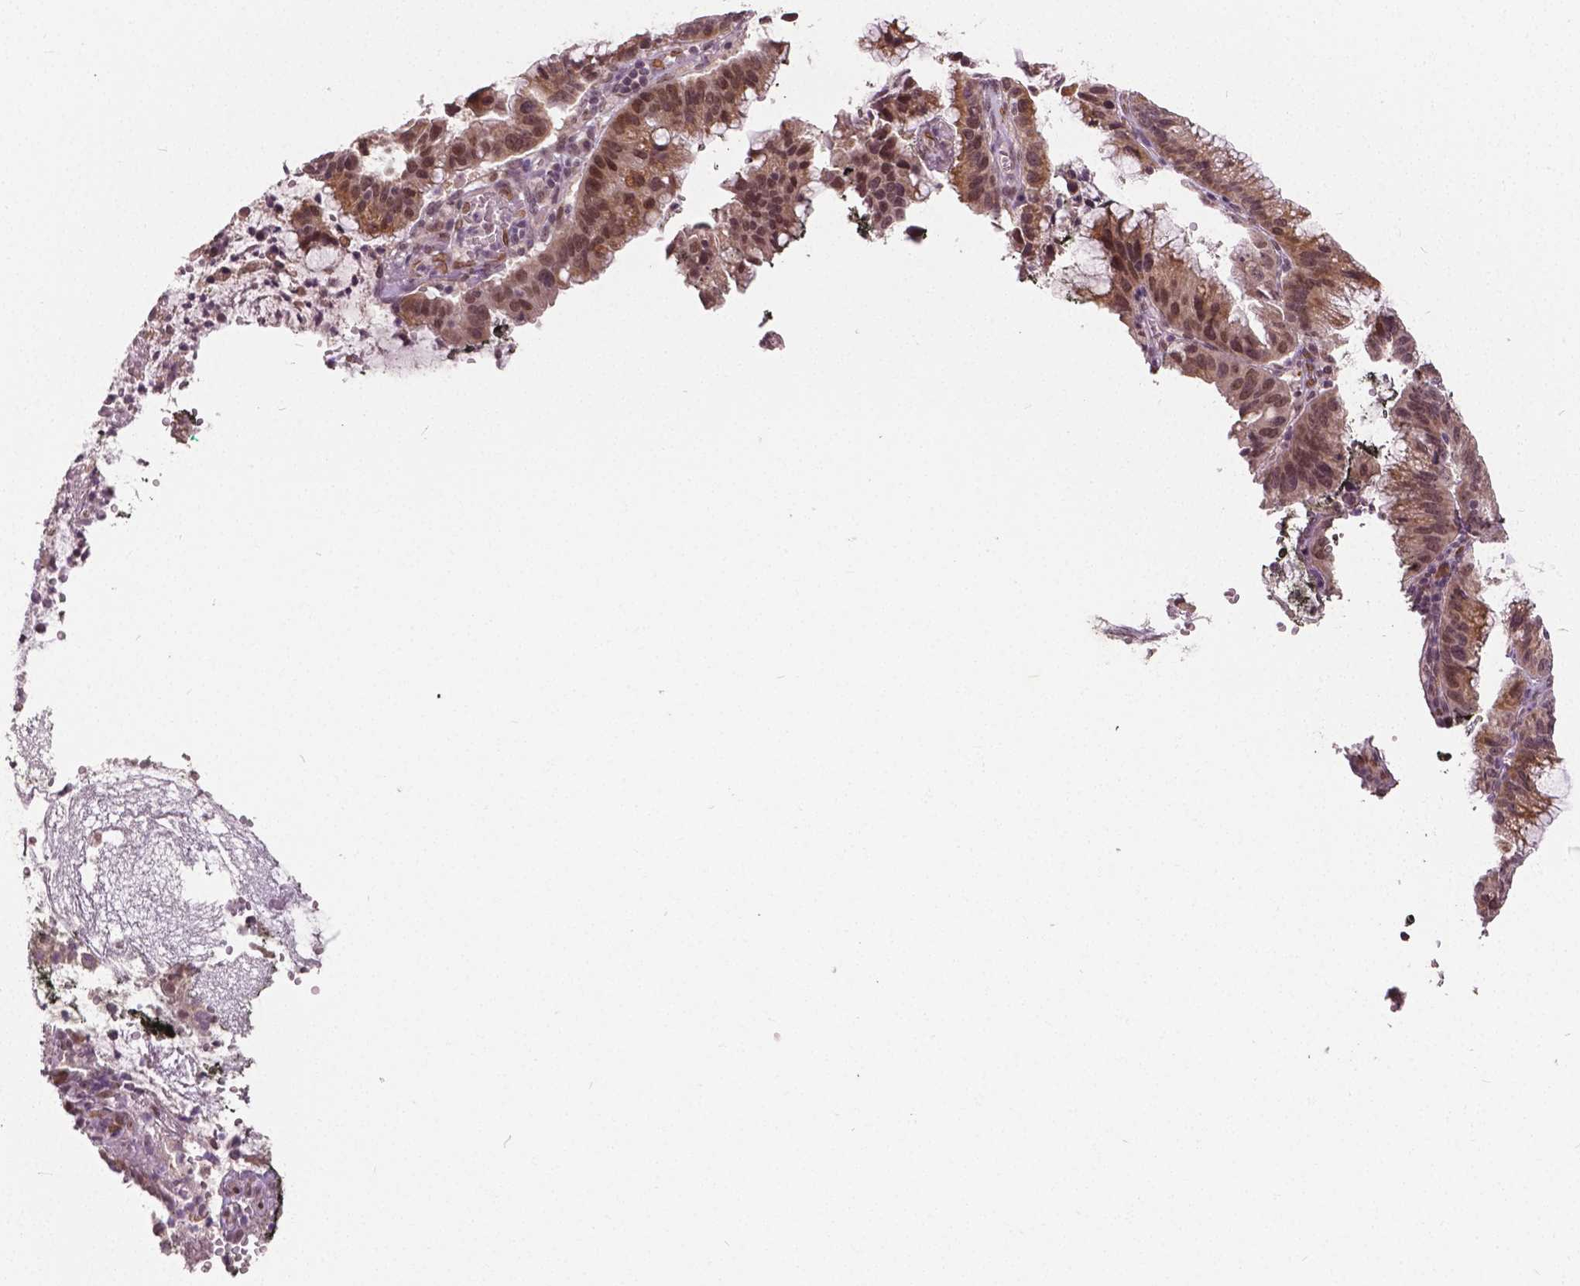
{"staining": {"intensity": "weak", "quantity": "25%-75%", "location": "nuclear"}, "tissue": "cervical cancer", "cell_type": "Tumor cells", "image_type": "cancer", "snomed": [{"axis": "morphology", "description": "Adenocarcinoma, NOS"}, {"axis": "topography", "description": "Cervix"}], "caption": "This is an image of IHC staining of cervical adenocarcinoma, which shows weak positivity in the nuclear of tumor cells.", "gene": "HMBOX1", "patient": {"sex": "female", "age": 34}}